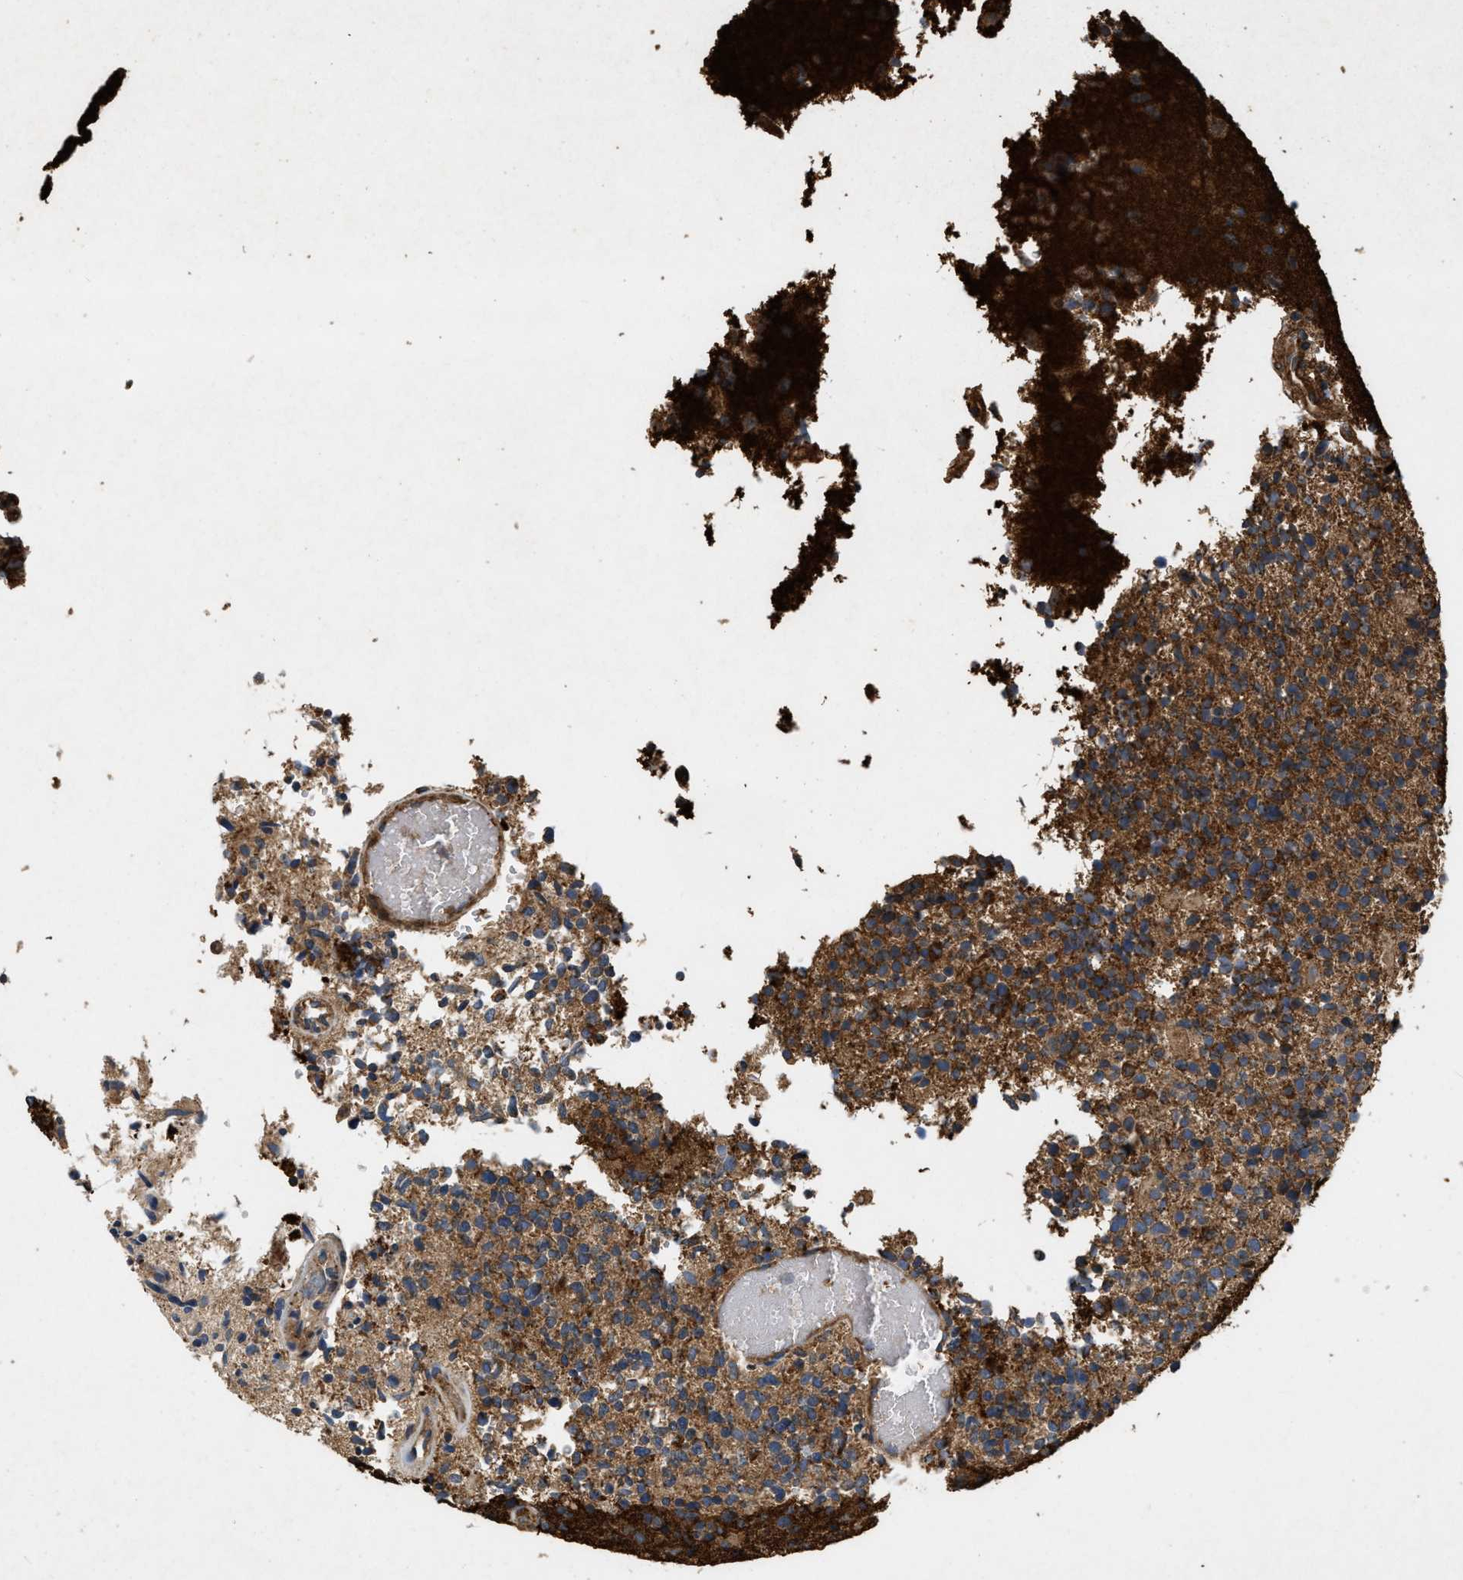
{"staining": {"intensity": "moderate", "quantity": ">75%", "location": "cytoplasmic/membranous"}, "tissue": "glioma", "cell_type": "Tumor cells", "image_type": "cancer", "snomed": [{"axis": "morphology", "description": "Glioma, malignant, High grade"}, {"axis": "topography", "description": "Brain"}], "caption": "High-grade glioma (malignant) tissue demonstrates moderate cytoplasmic/membranous staining in approximately >75% of tumor cells, visualized by immunohistochemistry.", "gene": "GNB4", "patient": {"sex": "male", "age": 72}}